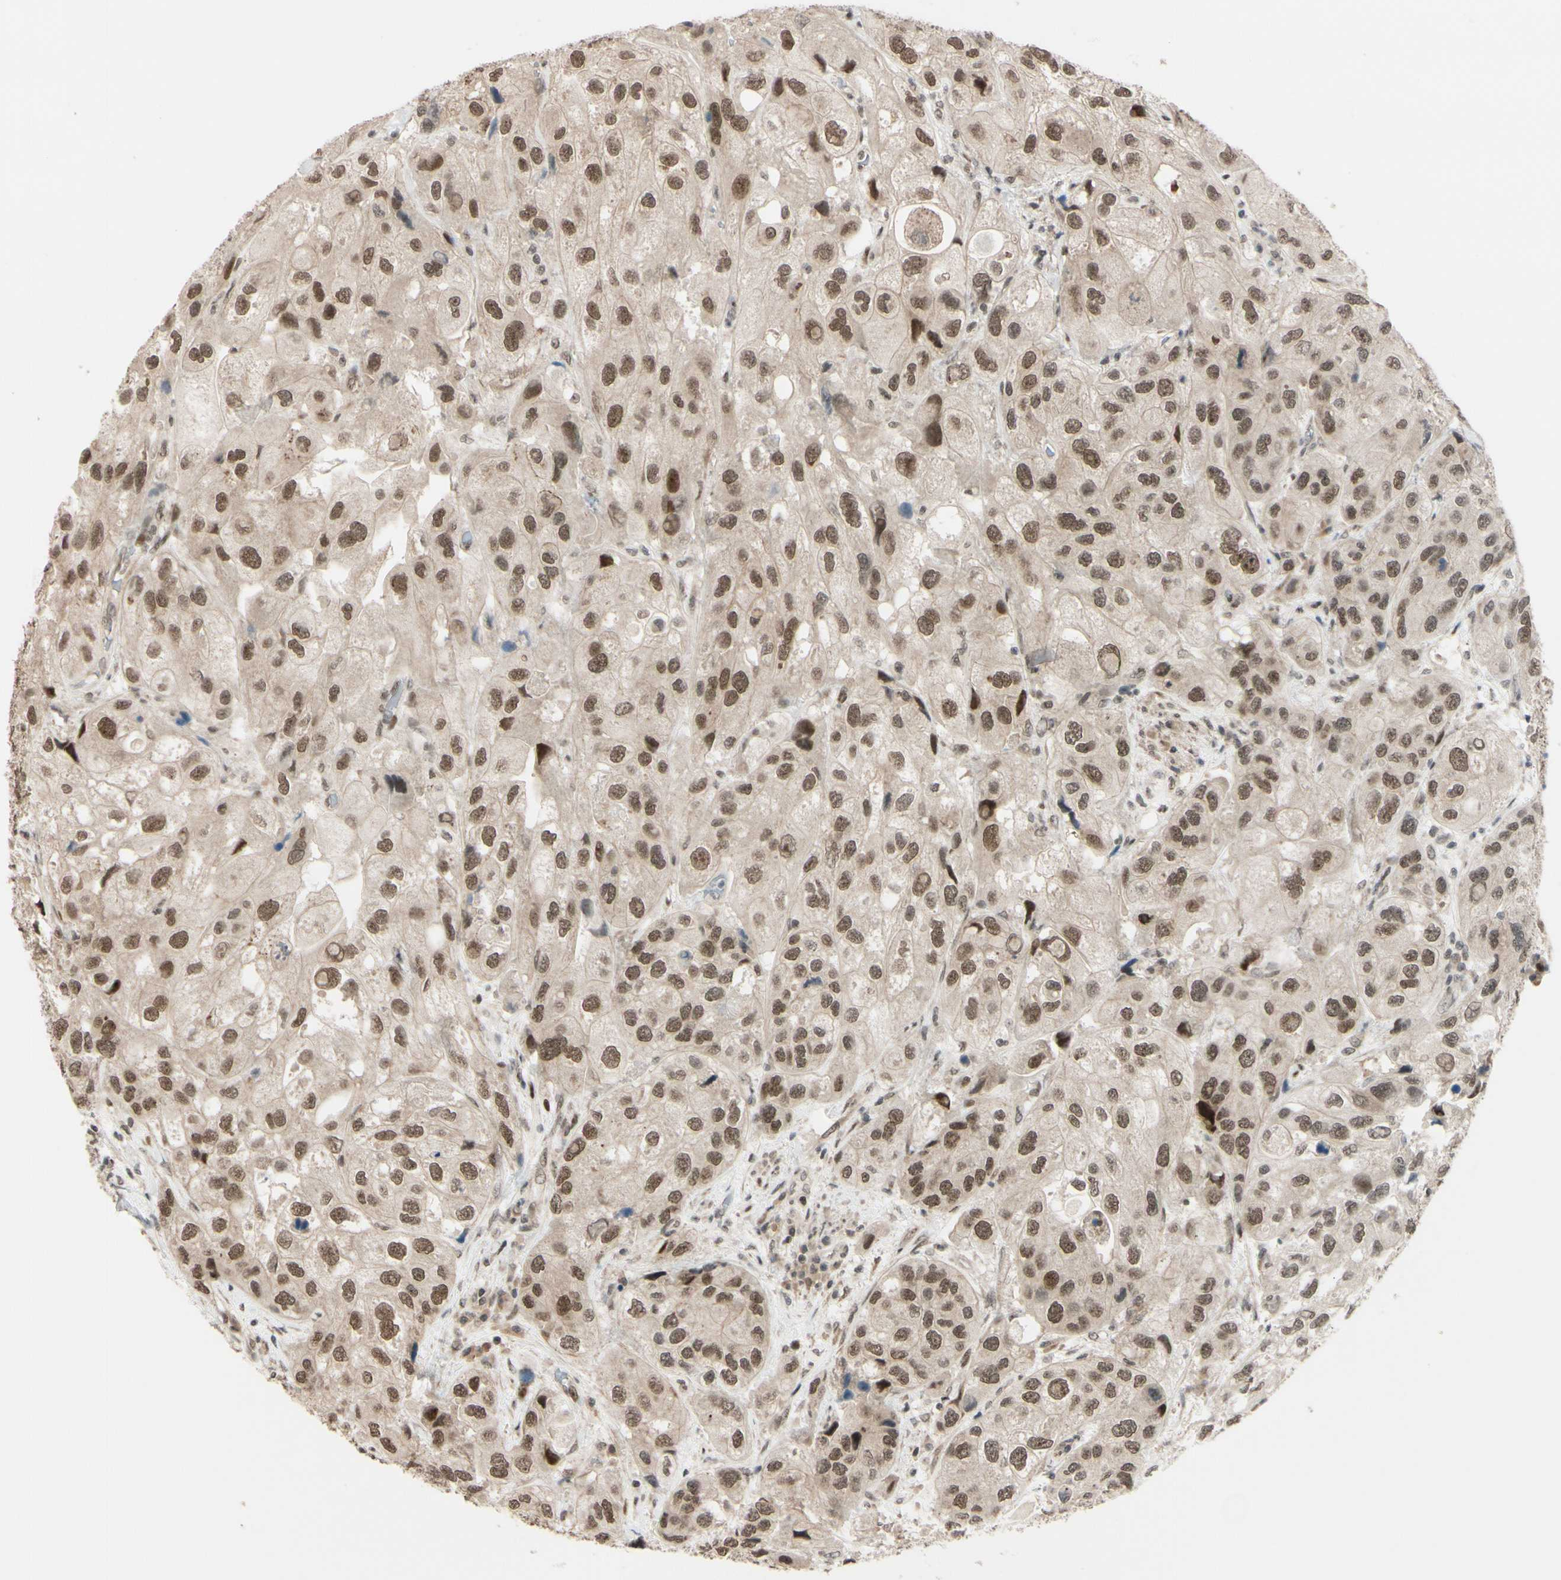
{"staining": {"intensity": "moderate", "quantity": ">75%", "location": "cytoplasmic/membranous,nuclear"}, "tissue": "urothelial cancer", "cell_type": "Tumor cells", "image_type": "cancer", "snomed": [{"axis": "morphology", "description": "Urothelial carcinoma, High grade"}, {"axis": "topography", "description": "Urinary bladder"}], "caption": "Human urothelial carcinoma (high-grade) stained with a protein marker displays moderate staining in tumor cells.", "gene": "BRMS1", "patient": {"sex": "female", "age": 64}}